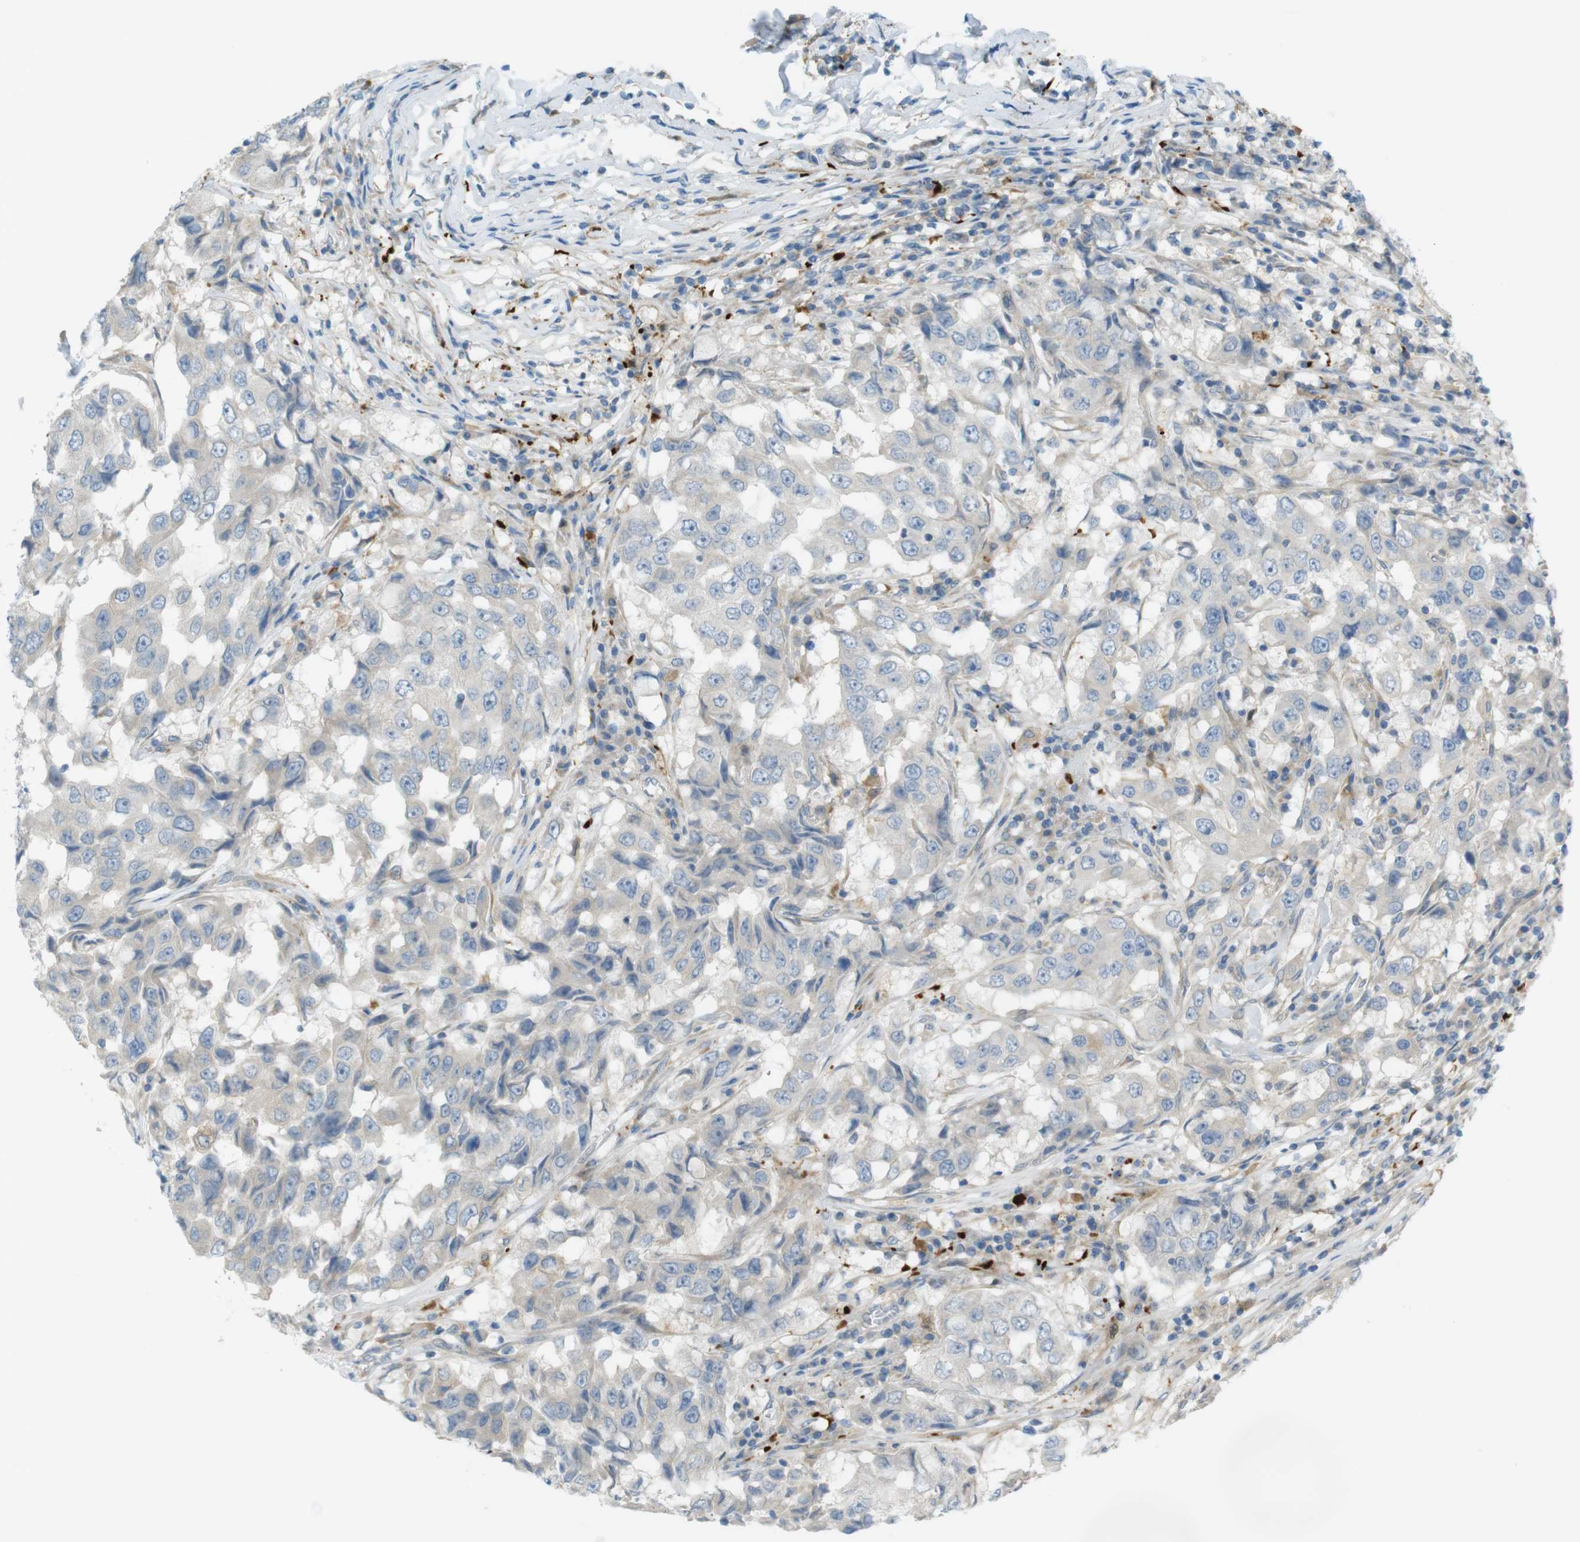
{"staining": {"intensity": "negative", "quantity": "none", "location": "none"}, "tissue": "breast cancer", "cell_type": "Tumor cells", "image_type": "cancer", "snomed": [{"axis": "morphology", "description": "Duct carcinoma"}, {"axis": "topography", "description": "Breast"}], "caption": "Tumor cells are negative for brown protein staining in breast cancer.", "gene": "TMEM41B", "patient": {"sex": "female", "age": 27}}